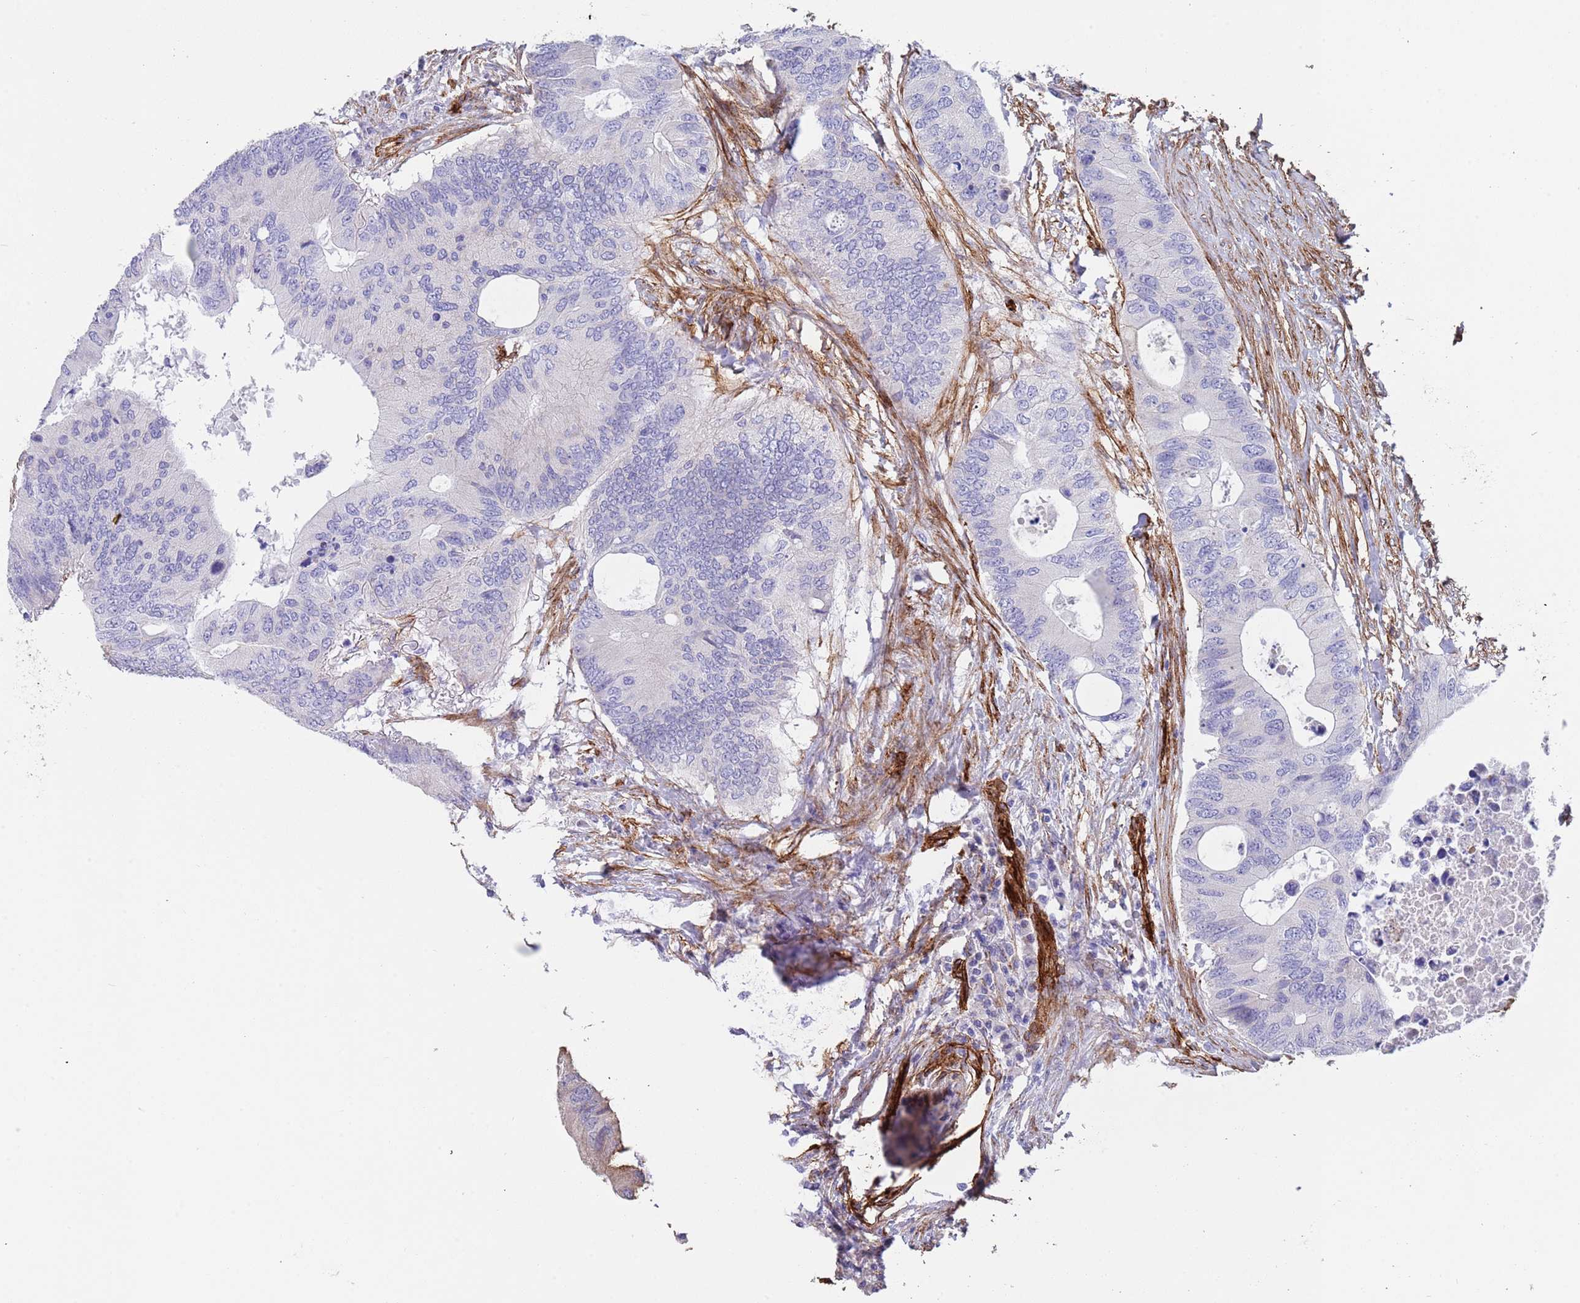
{"staining": {"intensity": "negative", "quantity": "none", "location": "none"}, "tissue": "colorectal cancer", "cell_type": "Tumor cells", "image_type": "cancer", "snomed": [{"axis": "morphology", "description": "Adenocarcinoma, NOS"}, {"axis": "topography", "description": "Colon"}], "caption": "Adenocarcinoma (colorectal) was stained to show a protein in brown. There is no significant staining in tumor cells. (DAB (3,3'-diaminobenzidine) IHC, high magnification).", "gene": "CAV2", "patient": {"sex": "male", "age": 71}}